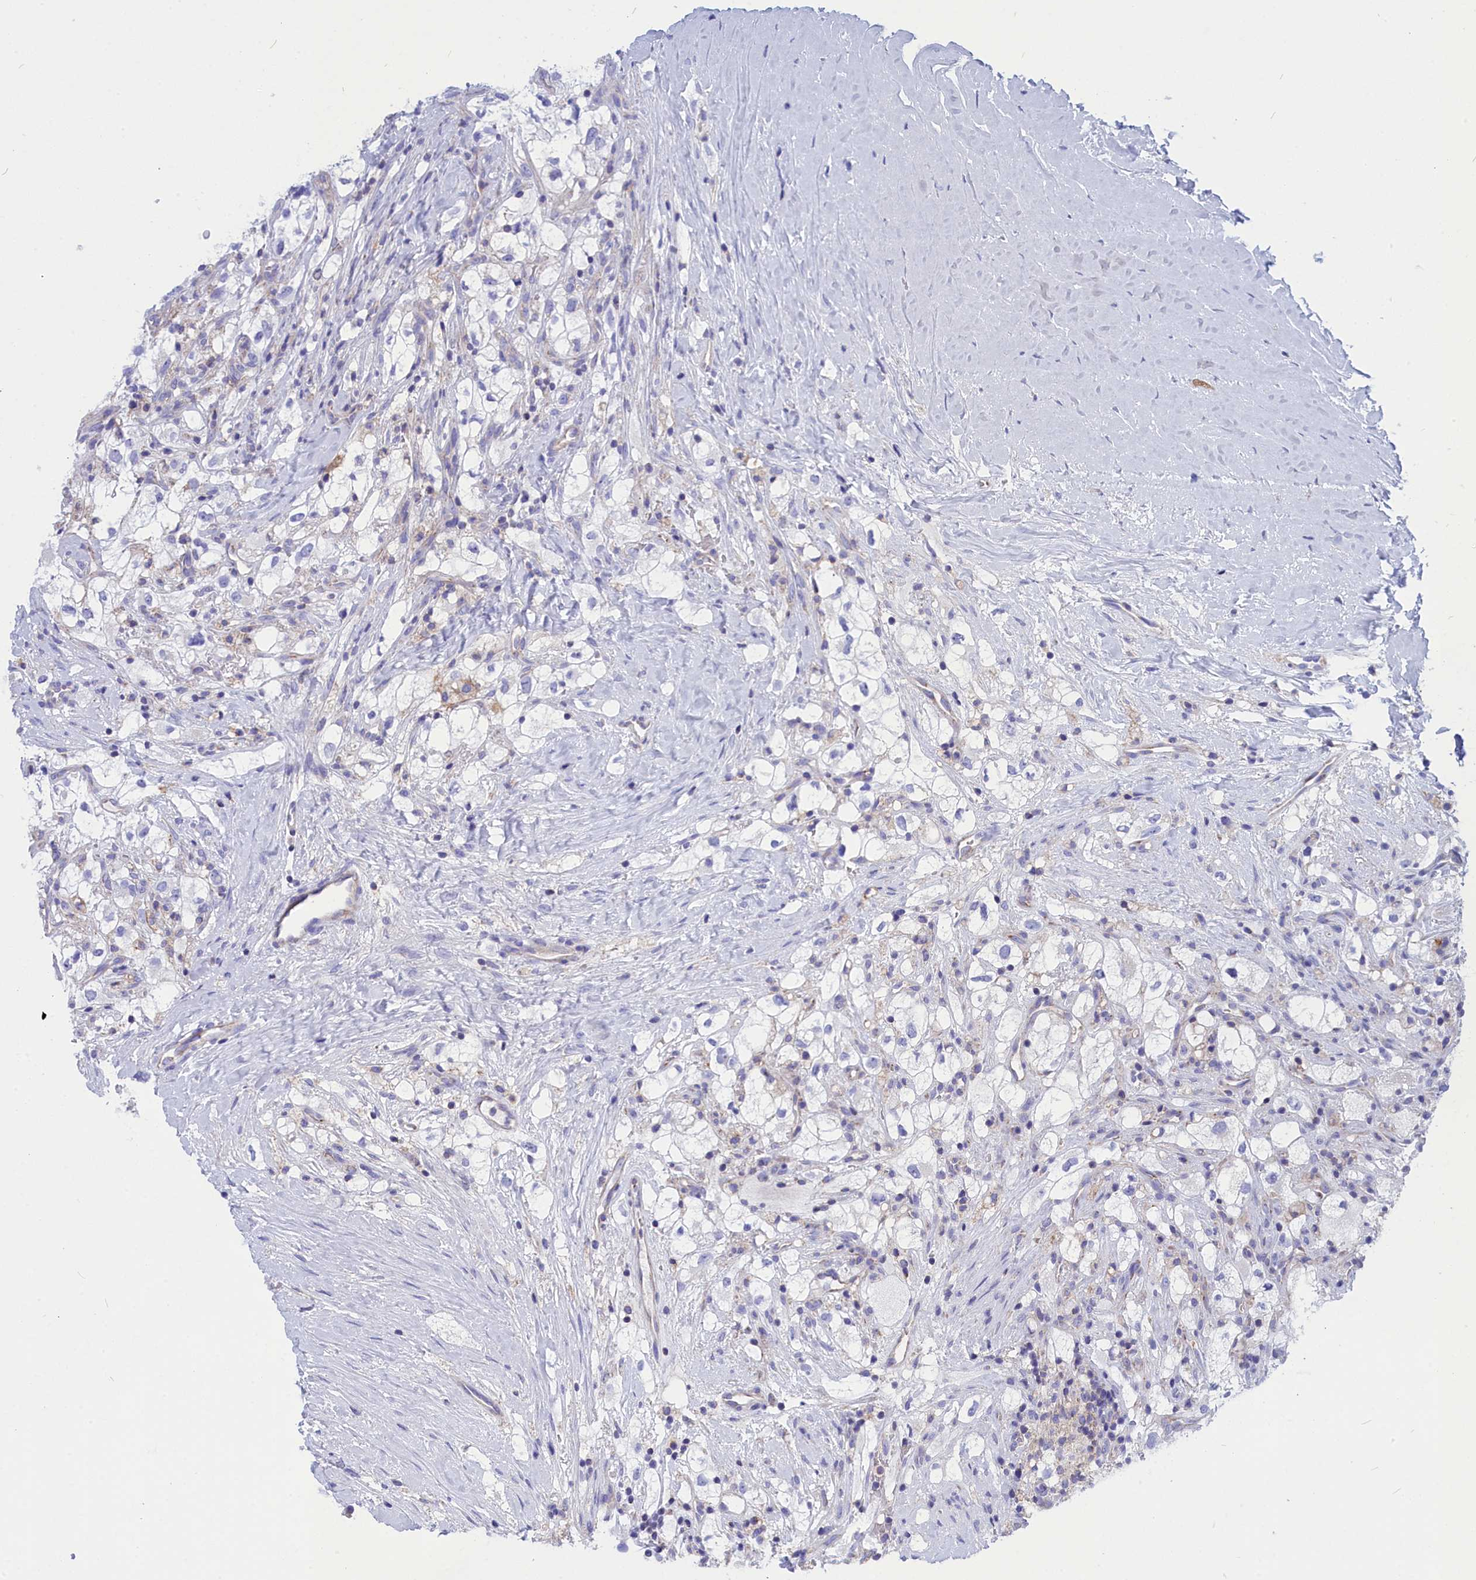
{"staining": {"intensity": "moderate", "quantity": "<25%", "location": "cytoplasmic/membranous"}, "tissue": "renal cancer", "cell_type": "Tumor cells", "image_type": "cancer", "snomed": [{"axis": "morphology", "description": "Adenocarcinoma, NOS"}, {"axis": "topography", "description": "Kidney"}], "caption": "This is a photomicrograph of immunohistochemistry (IHC) staining of renal cancer, which shows moderate expression in the cytoplasmic/membranous of tumor cells.", "gene": "CCRL2", "patient": {"sex": "male", "age": 59}}